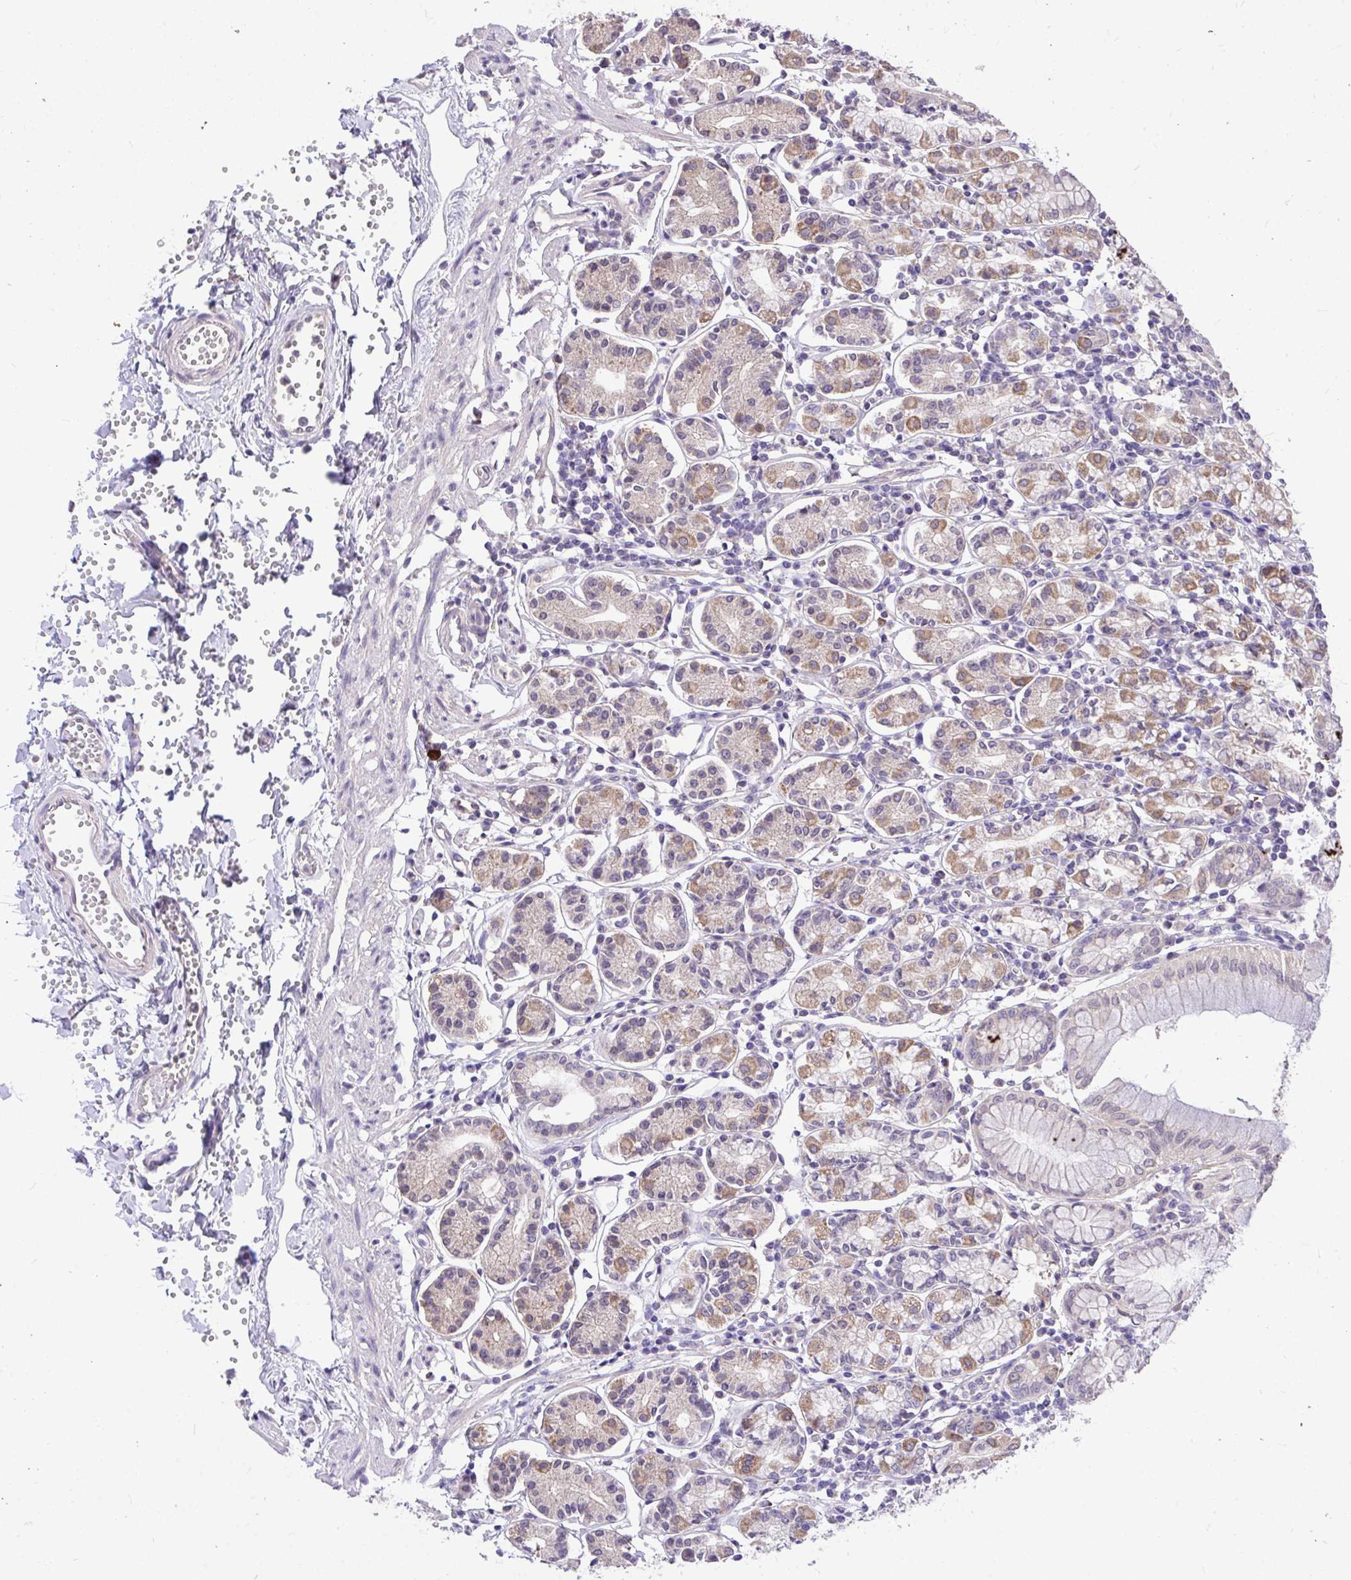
{"staining": {"intensity": "strong", "quantity": "25%-75%", "location": "cytoplasmic/membranous"}, "tissue": "stomach", "cell_type": "Glandular cells", "image_type": "normal", "snomed": [{"axis": "morphology", "description": "Normal tissue, NOS"}, {"axis": "topography", "description": "Stomach"}], "caption": "An immunohistochemistry image of normal tissue is shown. Protein staining in brown highlights strong cytoplasmic/membranous positivity in stomach within glandular cells.", "gene": "MPC2", "patient": {"sex": "female", "age": 62}}